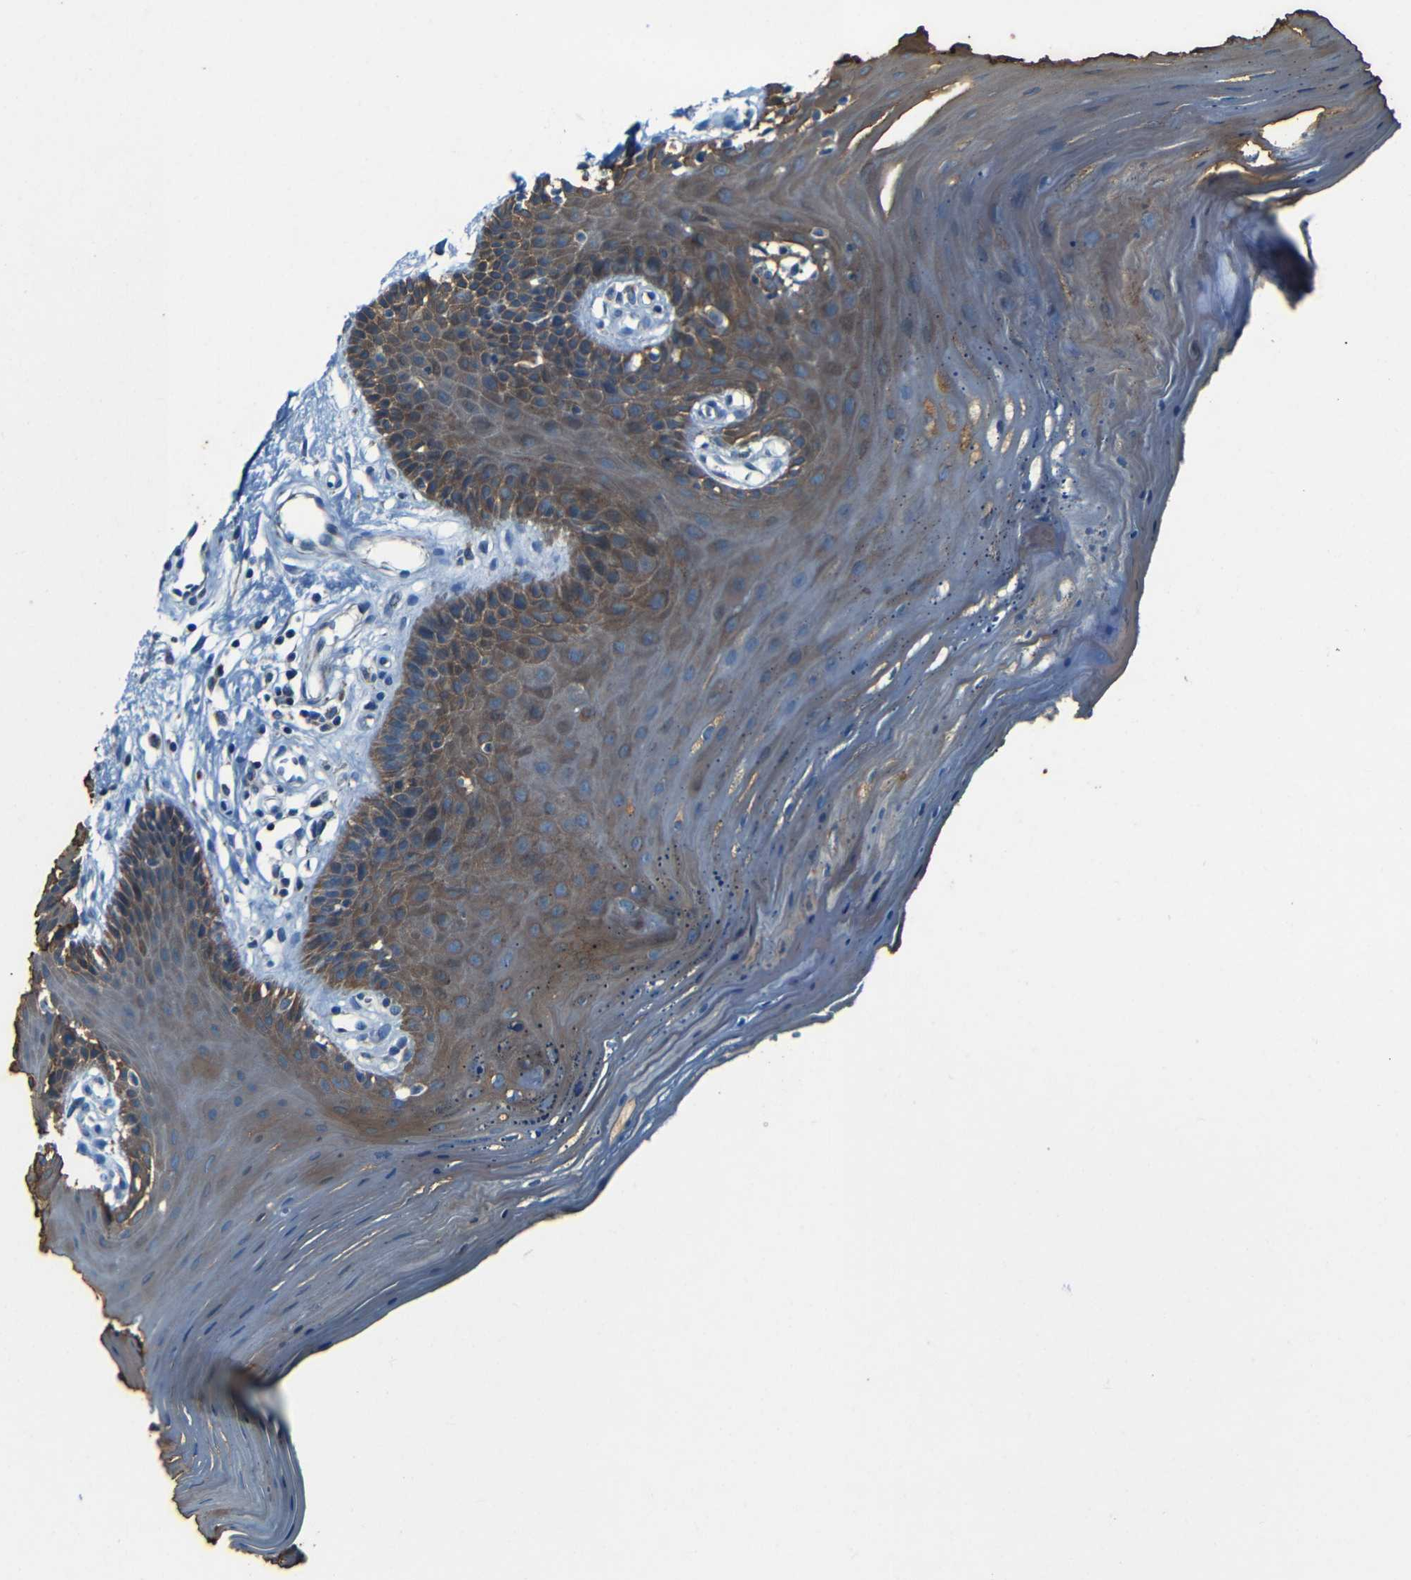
{"staining": {"intensity": "strong", "quantity": "25%-75%", "location": "cytoplasmic/membranous"}, "tissue": "oral mucosa", "cell_type": "Squamous epithelial cells", "image_type": "normal", "snomed": [{"axis": "morphology", "description": "Normal tissue, NOS"}, {"axis": "topography", "description": "Skeletal muscle"}, {"axis": "topography", "description": "Oral tissue"}], "caption": "Oral mucosa stained with immunohistochemistry (IHC) reveals strong cytoplasmic/membranous positivity in approximately 25%-75% of squamous epithelial cells.", "gene": "WSCD2", "patient": {"sex": "male", "age": 58}}